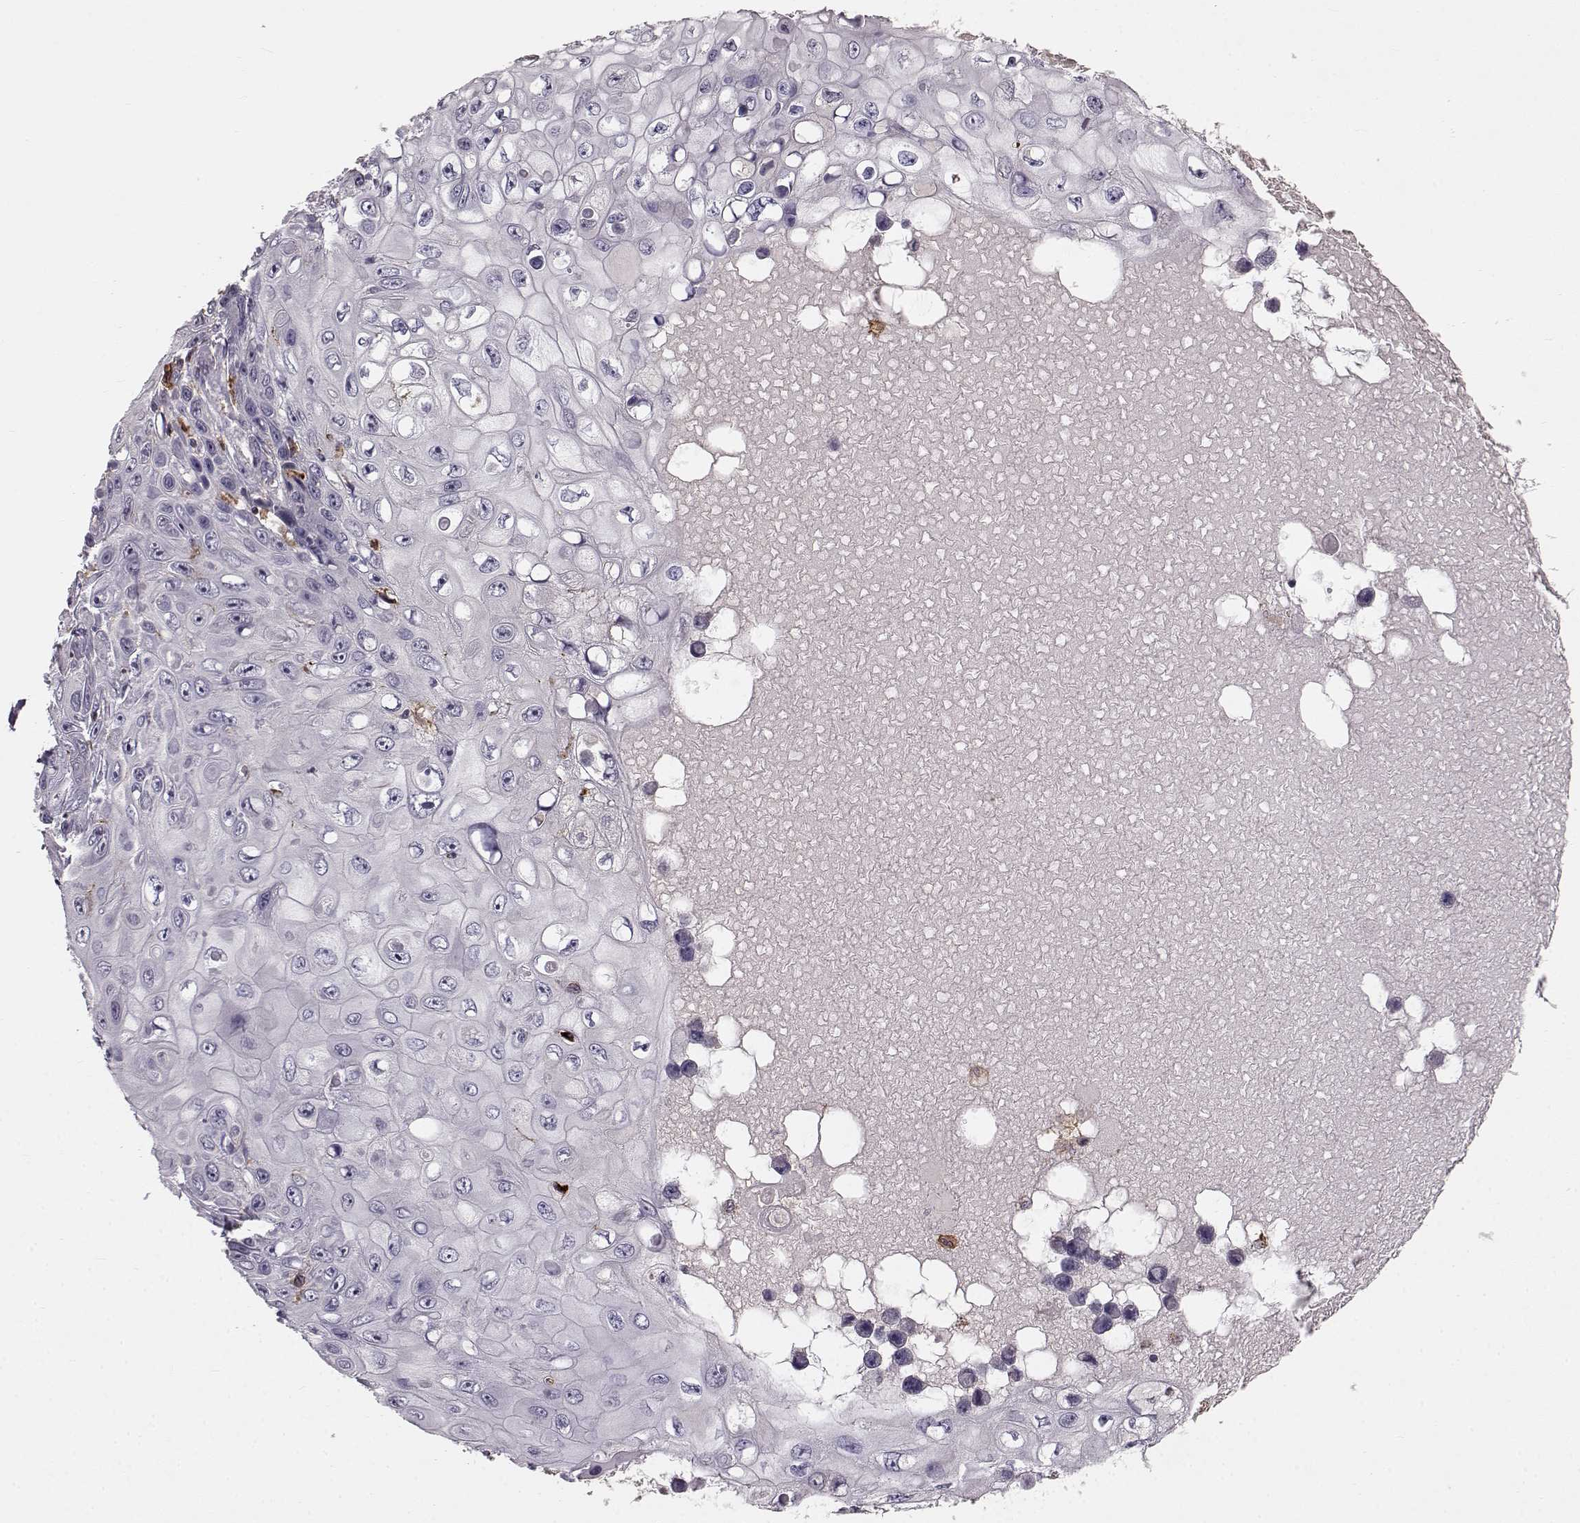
{"staining": {"intensity": "negative", "quantity": "none", "location": "none"}, "tissue": "skin cancer", "cell_type": "Tumor cells", "image_type": "cancer", "snomed": [{"axis": "morphology", "description": "Squamous cell carcinoma, NOS"}, {"axis": "topography", "description": "Skin"}], "caption": "The histopathology image displays no staining of tumor cells in skin squamous cell carcinoma.", "gene": "CCNF", "patient": {"sex": "male", "age": 82}}